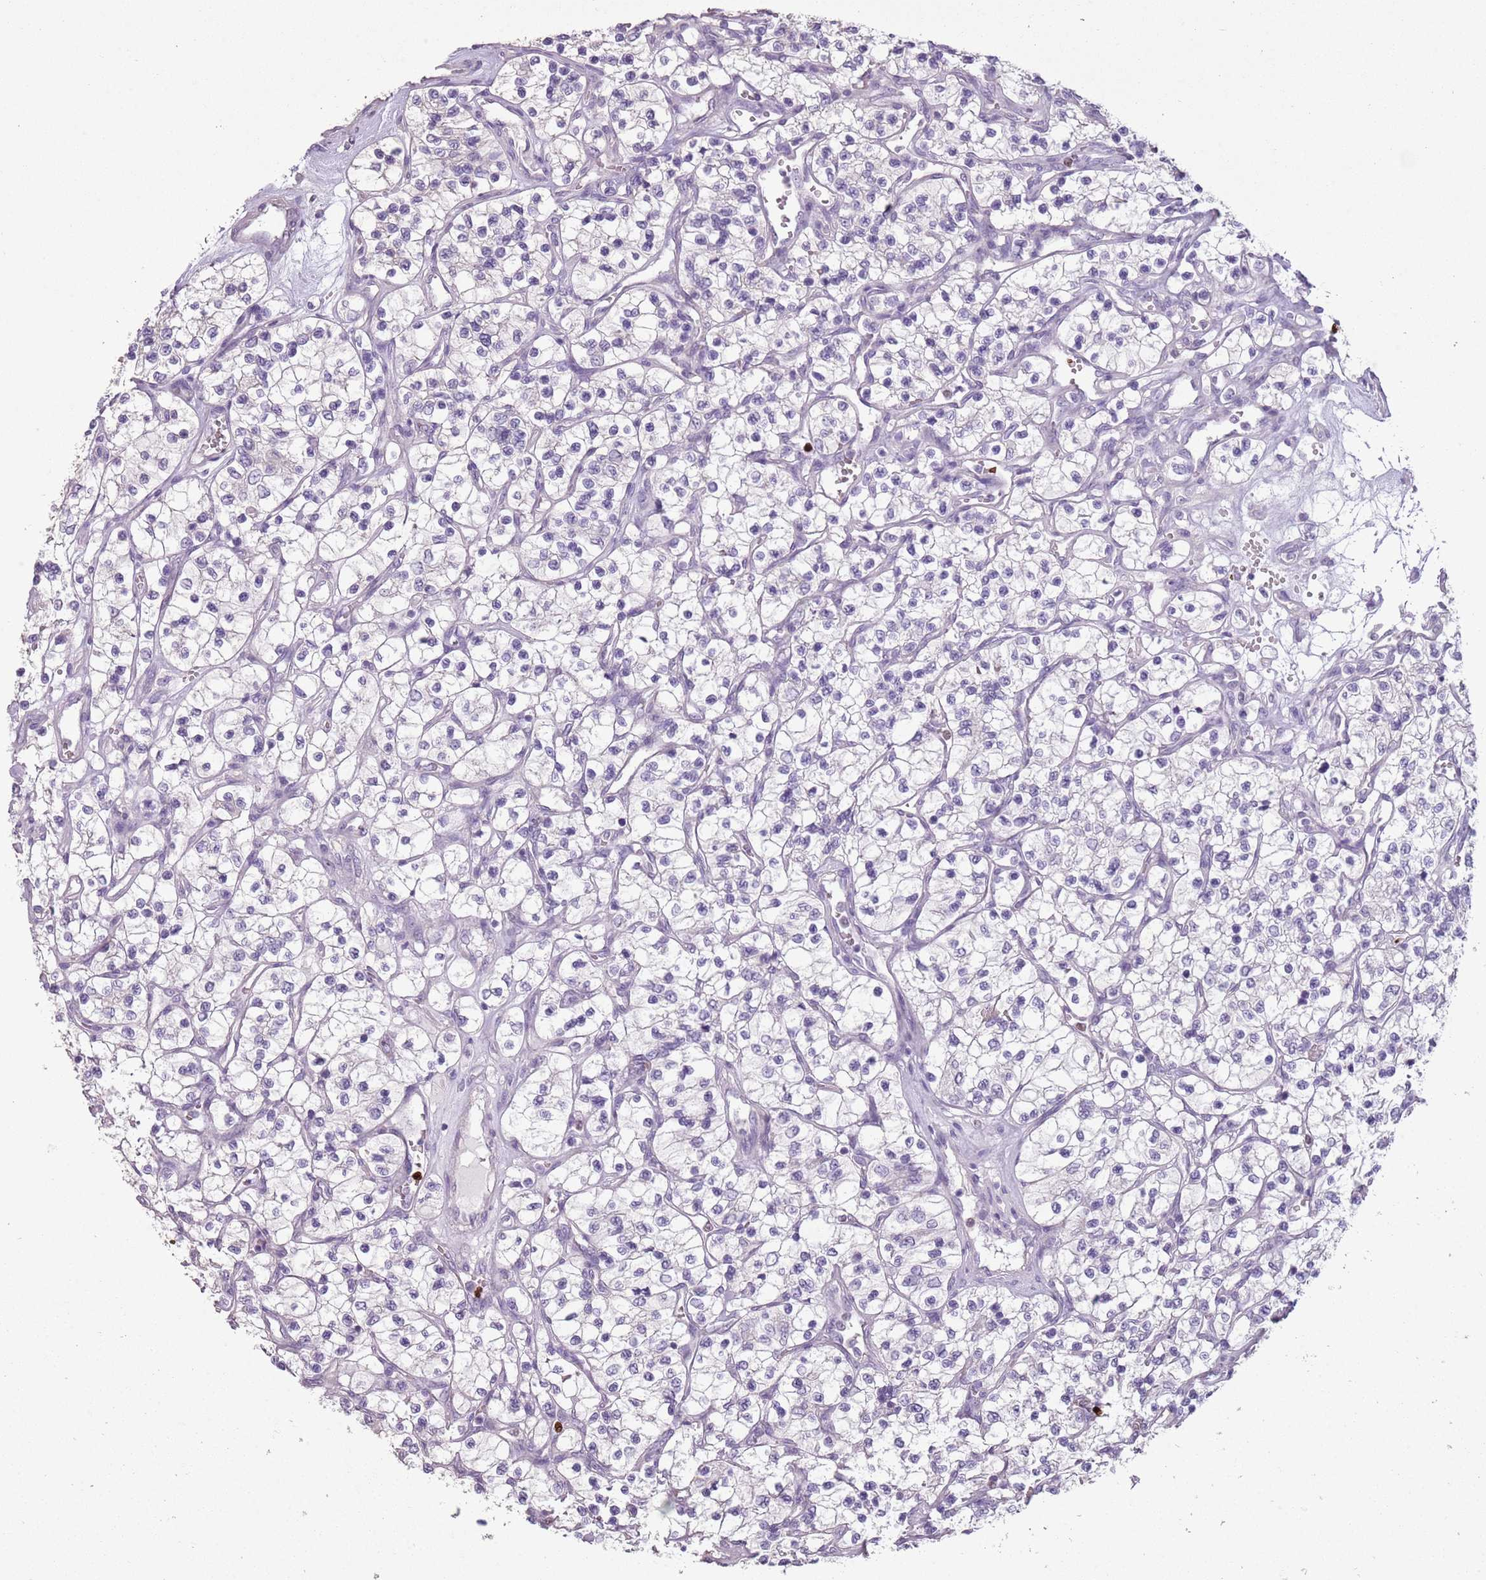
{"staining": {"intensity": "negative", "quantity": "none", "location": "none"}, "tissue": "renal cancer", "cell_type": "Tumor cells", "image_type": "cancer", "snomed": [{"axis": "morphology", "description": "Adenocarcinoma, NOS"}, {"axis": "topography", "description": "Kidney"}], "caption": "This is an immunohistochemistry photomicrograph of adenocarcinoma (renal). There is no positivity in tumor cells.", "gene": "CELF6", "patient": {"sex": "female", "age": 69}}